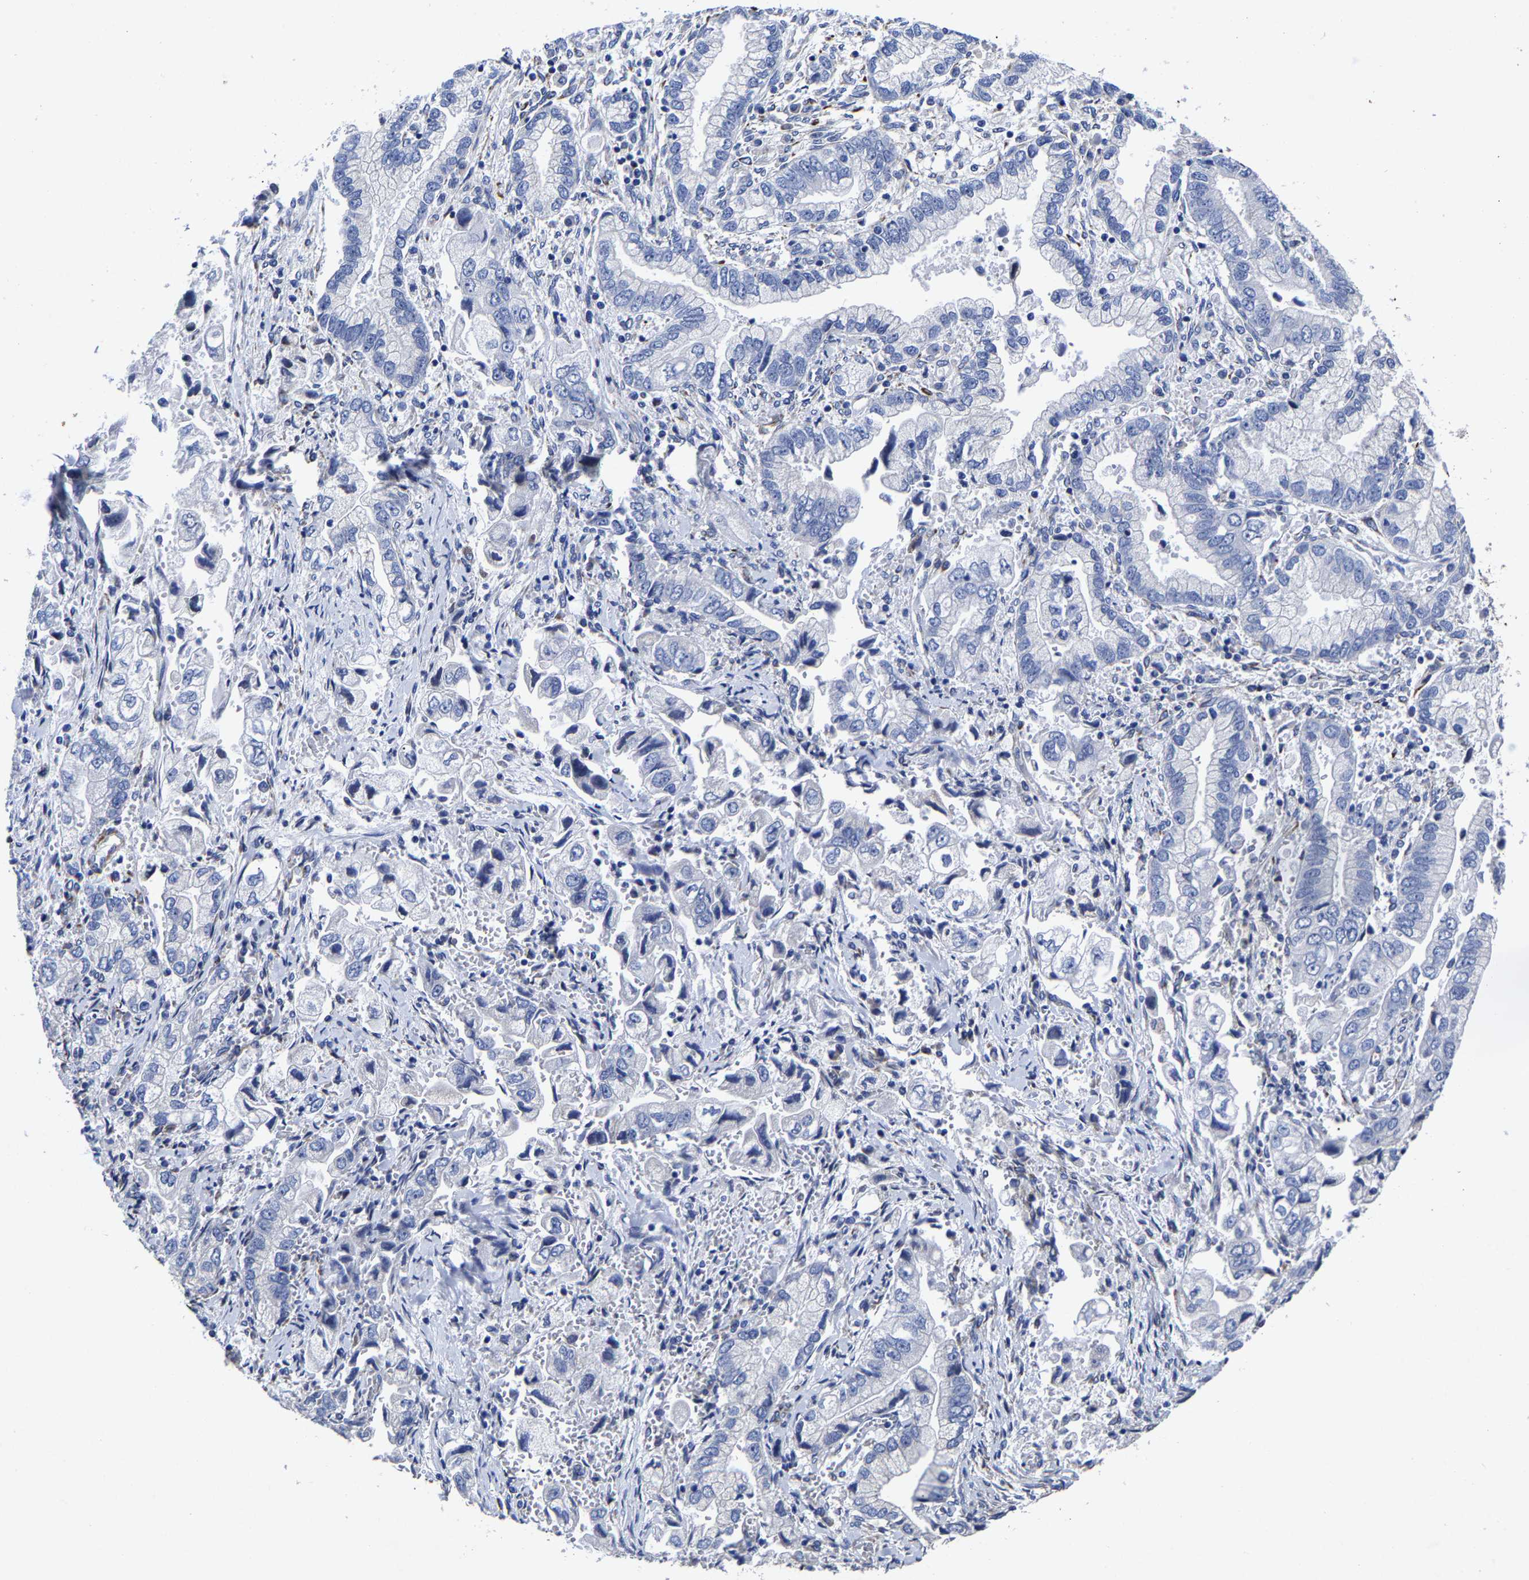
{"staining": {"intensity": "negative", "quantity": "none", "location": "none"}, "tissue": "stomach cancer", "cell_type": "Tumor cells", "image_type": "cancer", "snomed": [{"axis": "morphology", "description": "Normal tissue, NOS"}, {"axis": "morphology", "description": "Adenocarcinoma, NOS"}, {"axis": "topography", "description": "Stomach"}], "caption": "A high-resolution histopathology image shows immunohistochemistry (IHC) staining of stomach cancer, which reveals no significant expression in tumor cells. (DAB (3,3'-diaminobenzidine) immunohistochemistry (IHC) visualized using brightfield microscopy, high magnification).", "gene": "AASS", "patient": {"sex": "male", "age": 62}}